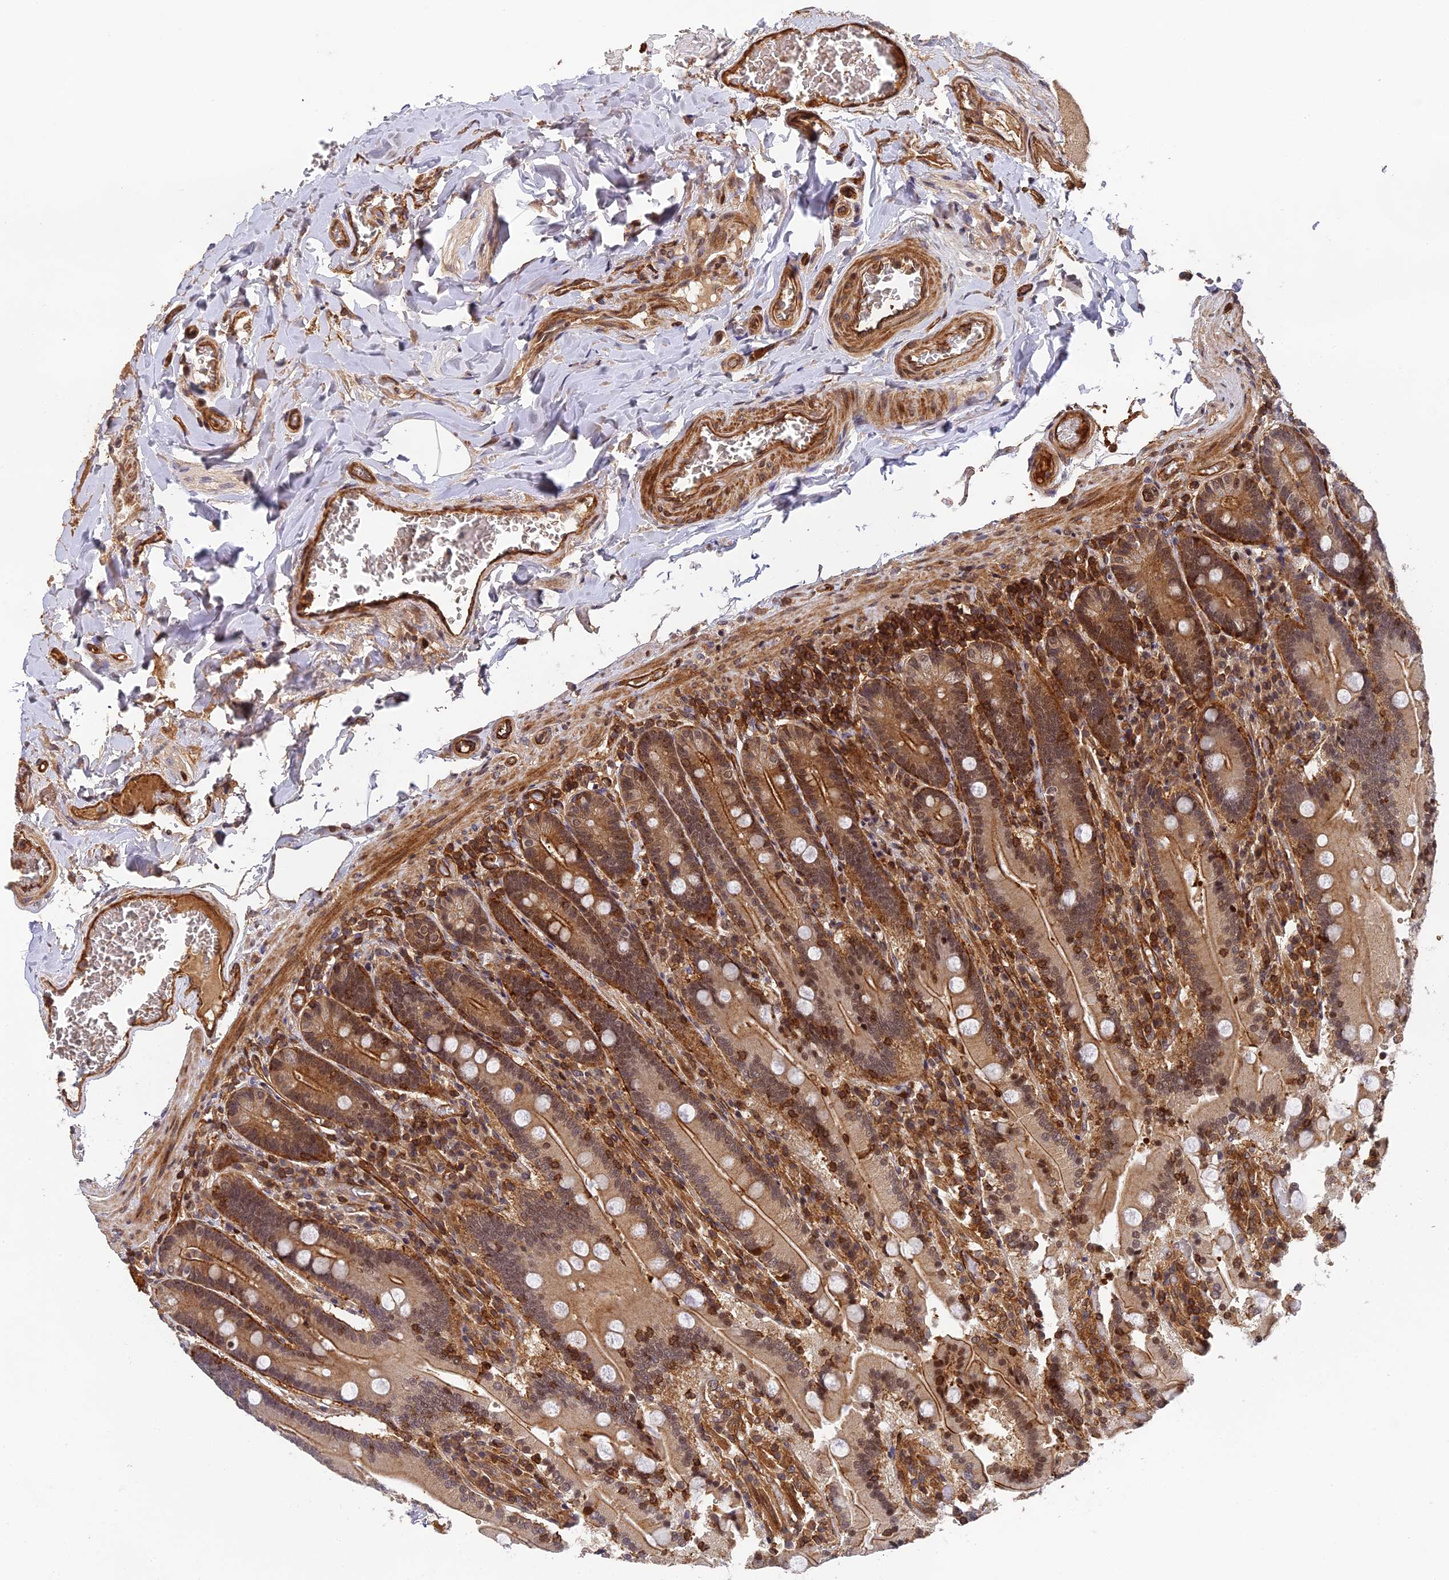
{"staining": {"intensity": "moderate", "quantity": "25%-75%", "location": "cytoplasmic/membranous,nuclear"}, "tissue": "duodenum", "cell_type": "Glandular cells", "image_type": "normal", "snomed": [{"axis": "morphology", "description": "Normal tissue, NOS"}, {"axis": "topography", "description": "Duodenum"}], "caption": "Immunohistochemistry of benign human duodenum shows medium levels of moderate cytoplasmic/membranous,nuclear positivity in about 25%-75% of glandular cells.", "gene": "OSBPL1A", "patient": {"sex": "female", "age": 62}}